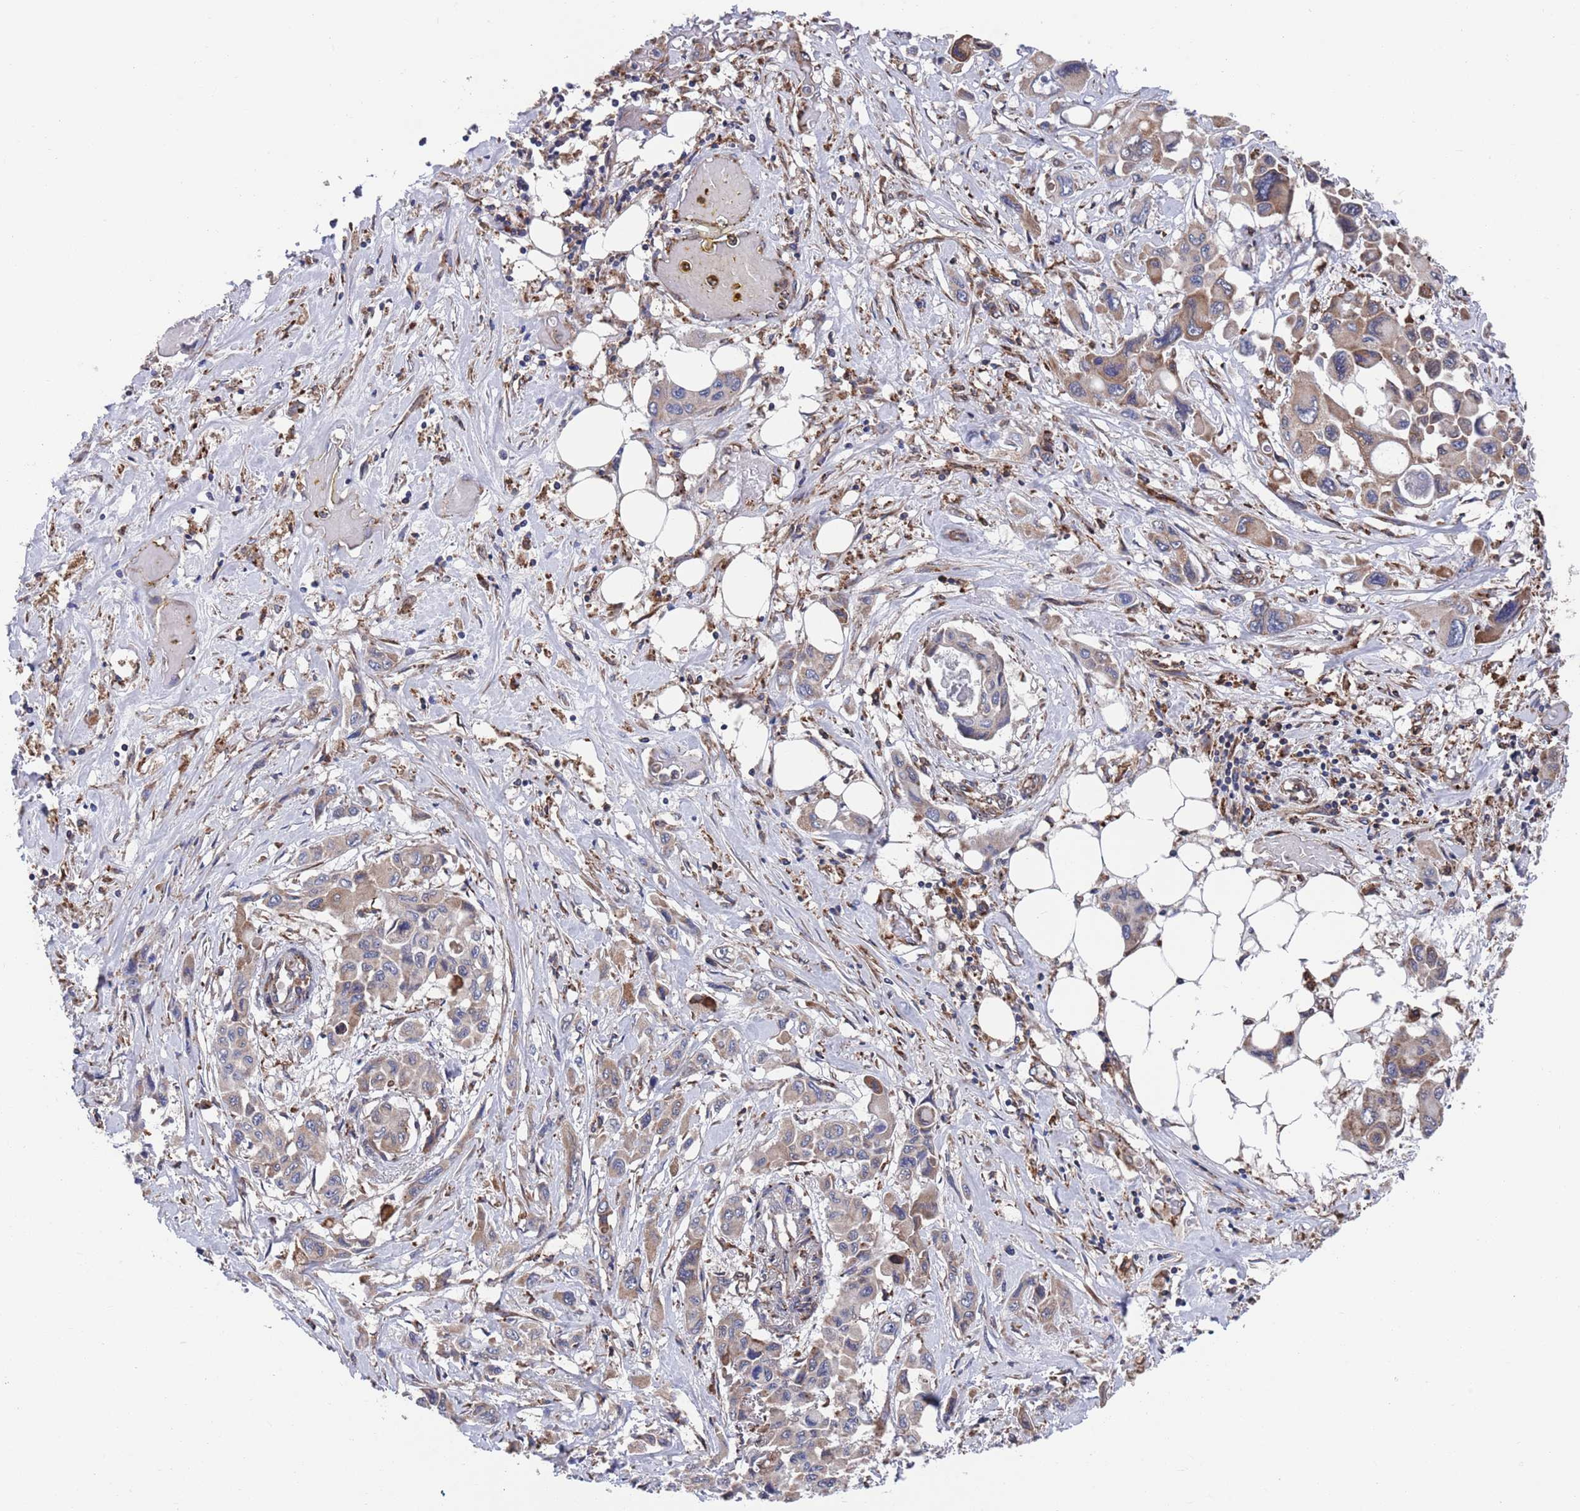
{"staining": {"intensity": "moderate", "quantity": "25%-75%", "location": "cytoplasmic/membranous"}, "tissue": "pancreatic cancer", "cell_type": "Tumor cells", "image_type": "cancer", "snomed": [{"axis": "morphology", "description": "Adenocarcinoma, NOS"}, {"axis": "topography", "description": "Pancreas"}], "caption": "Immunohistochemistry micrograph of neoplastic tissue: human pancreatic adenocarcinoma stained using immunohistochemistry (IHC) demonstrates medium levels of moderate protein expression localized specifically in the cytoplasmic/membranous of tumor cells, appearing as a cytoplasmic/membranous brown color.", "gene": "GID8", "patient": {"sex": "male", "age": 92}}